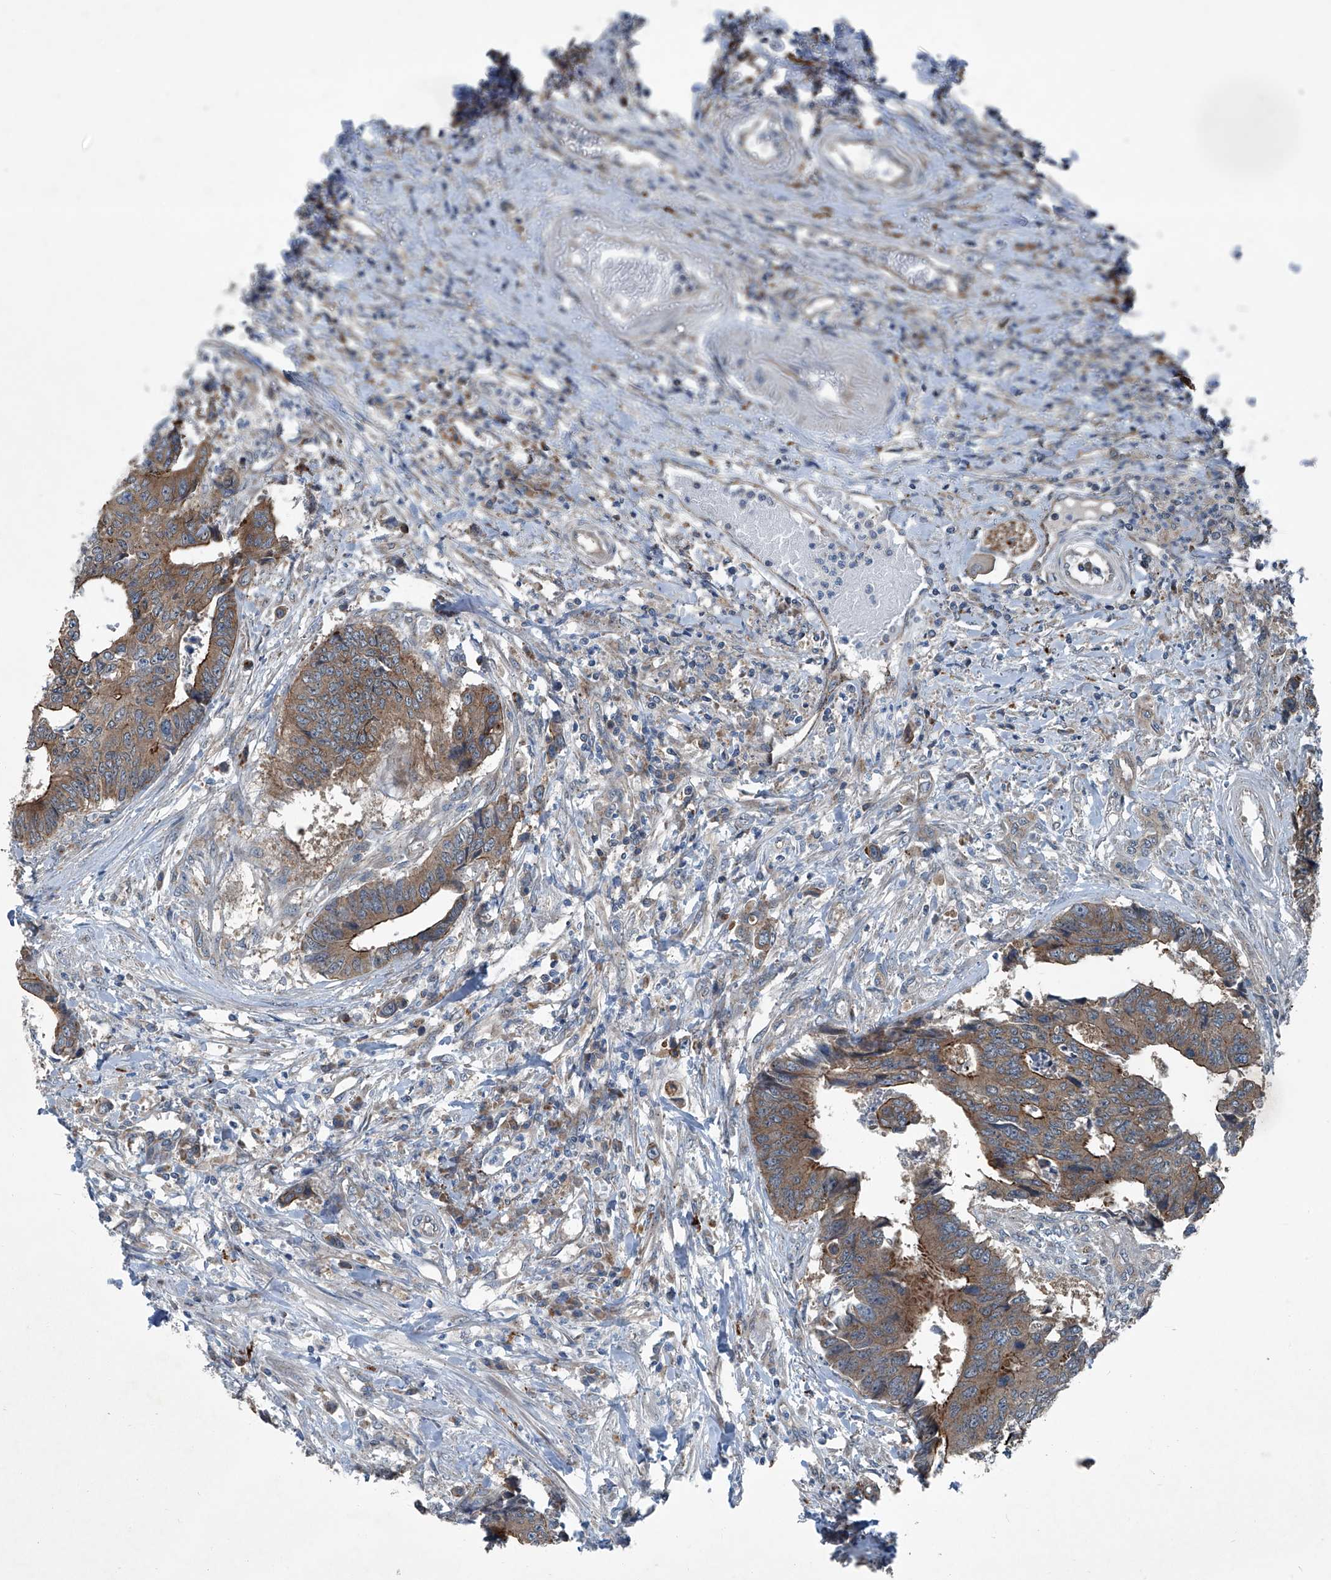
{"staining": {"intensity": "moderate", "quantity": ">75%", "location": "cytoplasmic/membranous"}, "tissue": "colorectal cancer", "cell_type": "Tumor cells", "image_type": "cancer", "snomed": [{"axis": "morphology", "description": "Adenocarcinoma, NOS"}, {"axis": "topography", "description": "Rectum"}], "caption": "Moderate cytoplasmic/membranous staining for a protein is identified in about >75% of tumor cells of adenocarcinoma (colorectal) using IHC.", "gene": "SENP2", "patient": {"sex": "male", "age": 84}}